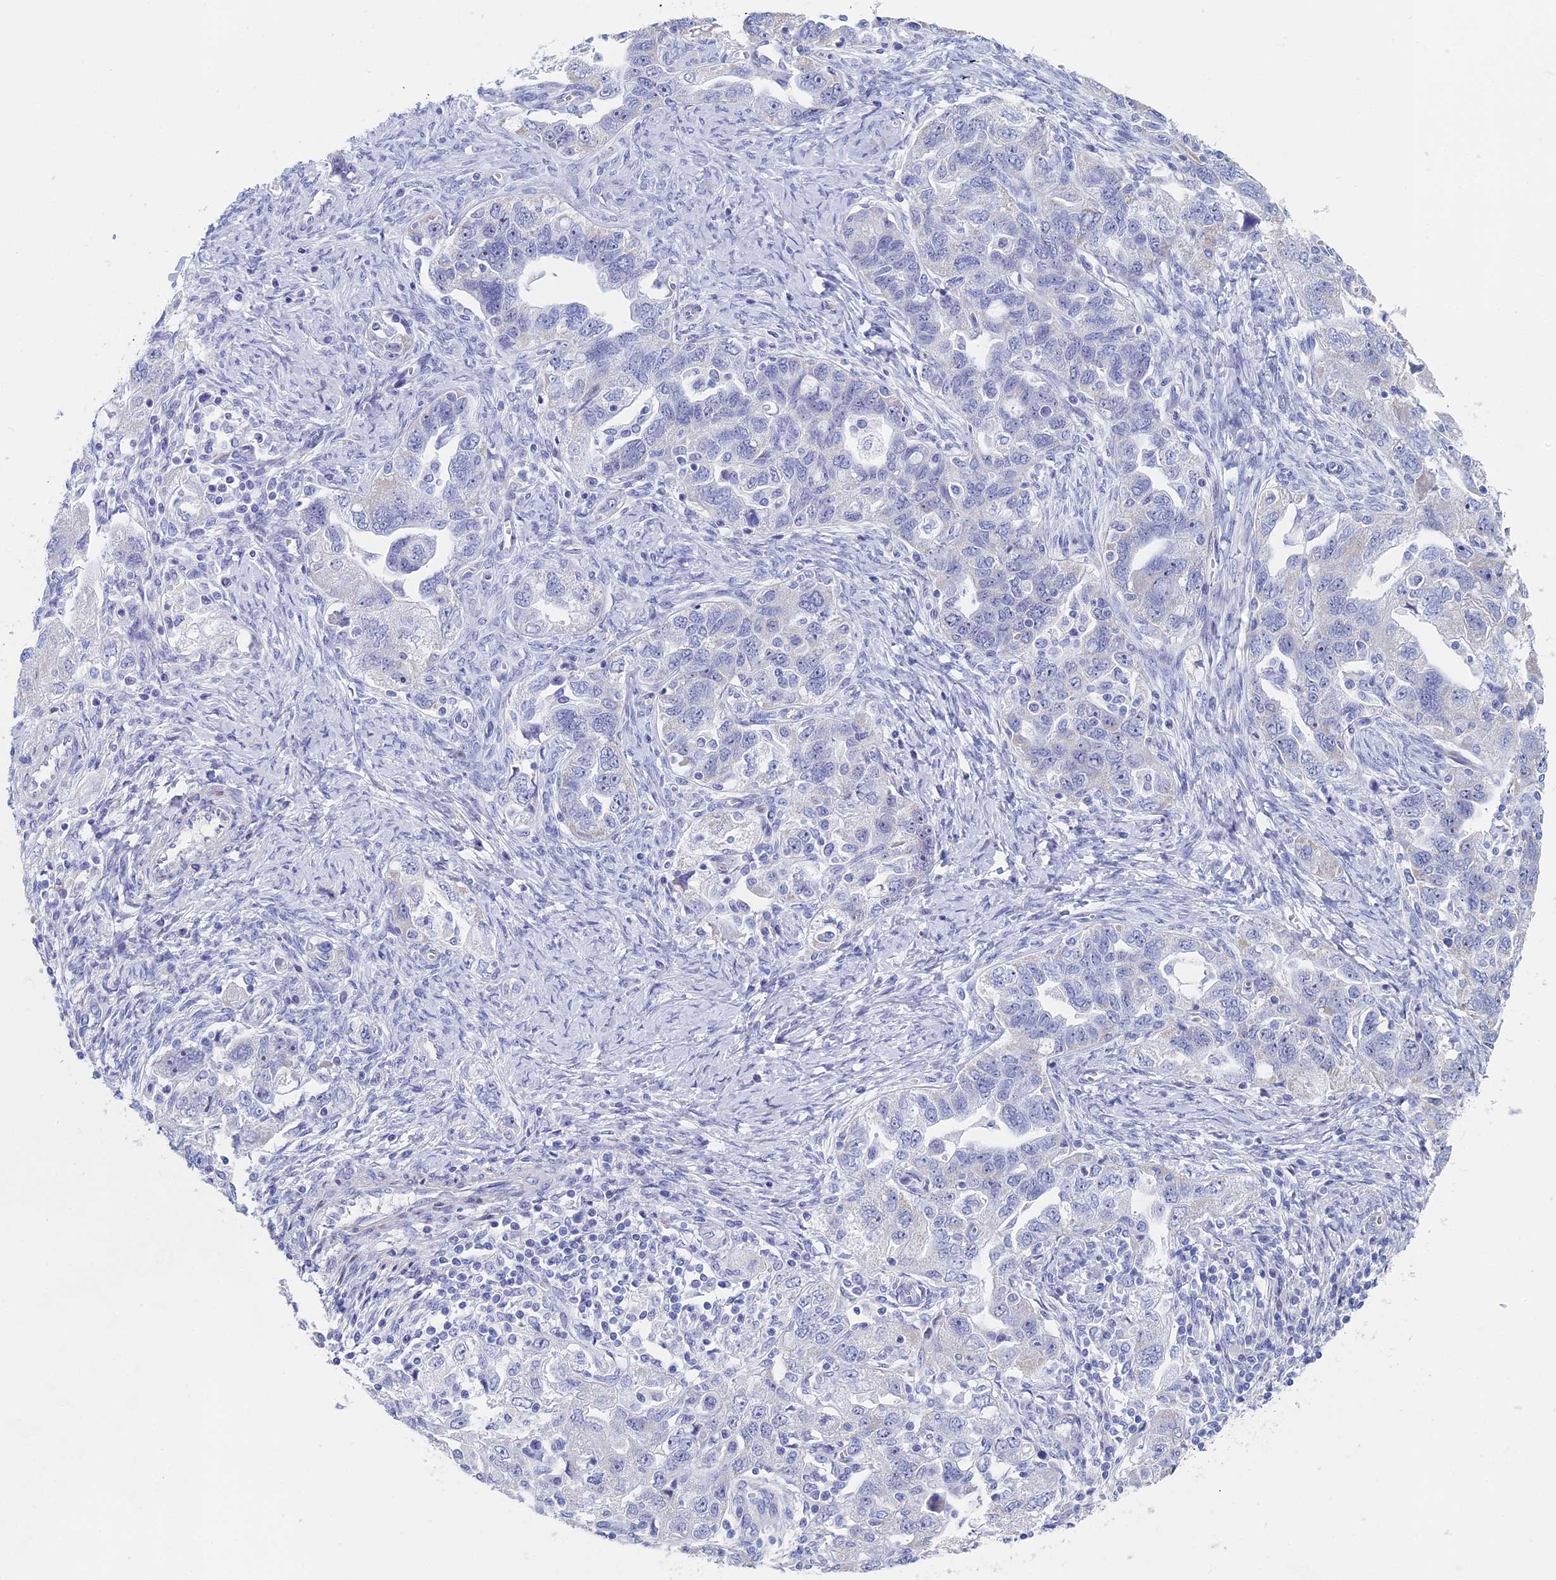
{"staining": {"intensity": "negative", "quantity": "none", "location": "none"}, "tissue": "ovarian cancer", "cell_type": "Tumor cells", "image_type": "cancer", "snomed": [{"axis": "morphology", "description": "Carcinoma, NOS"}, {"axis": "morphology", "description": "Cystadenocarcinoma, serous, NOS"}, {"axis": "topography", "description": "Ovary"}], "caption": "Immunohistochemistry (IHC) histopathology image of neoplastic tissue: ovarian cancer (serous cystadenocarcinoma) stained with DAB (3,3'-diaminobenzidine) shows no significant protein positivity in tumor cells. (DAB (3,3'-diaminobenzidine) immunohistochemistry (IHC) visualized using brightfield microscopy, high magnification).", "gene": "DRGX", "patient": {"sex": "female", "age": 69}}